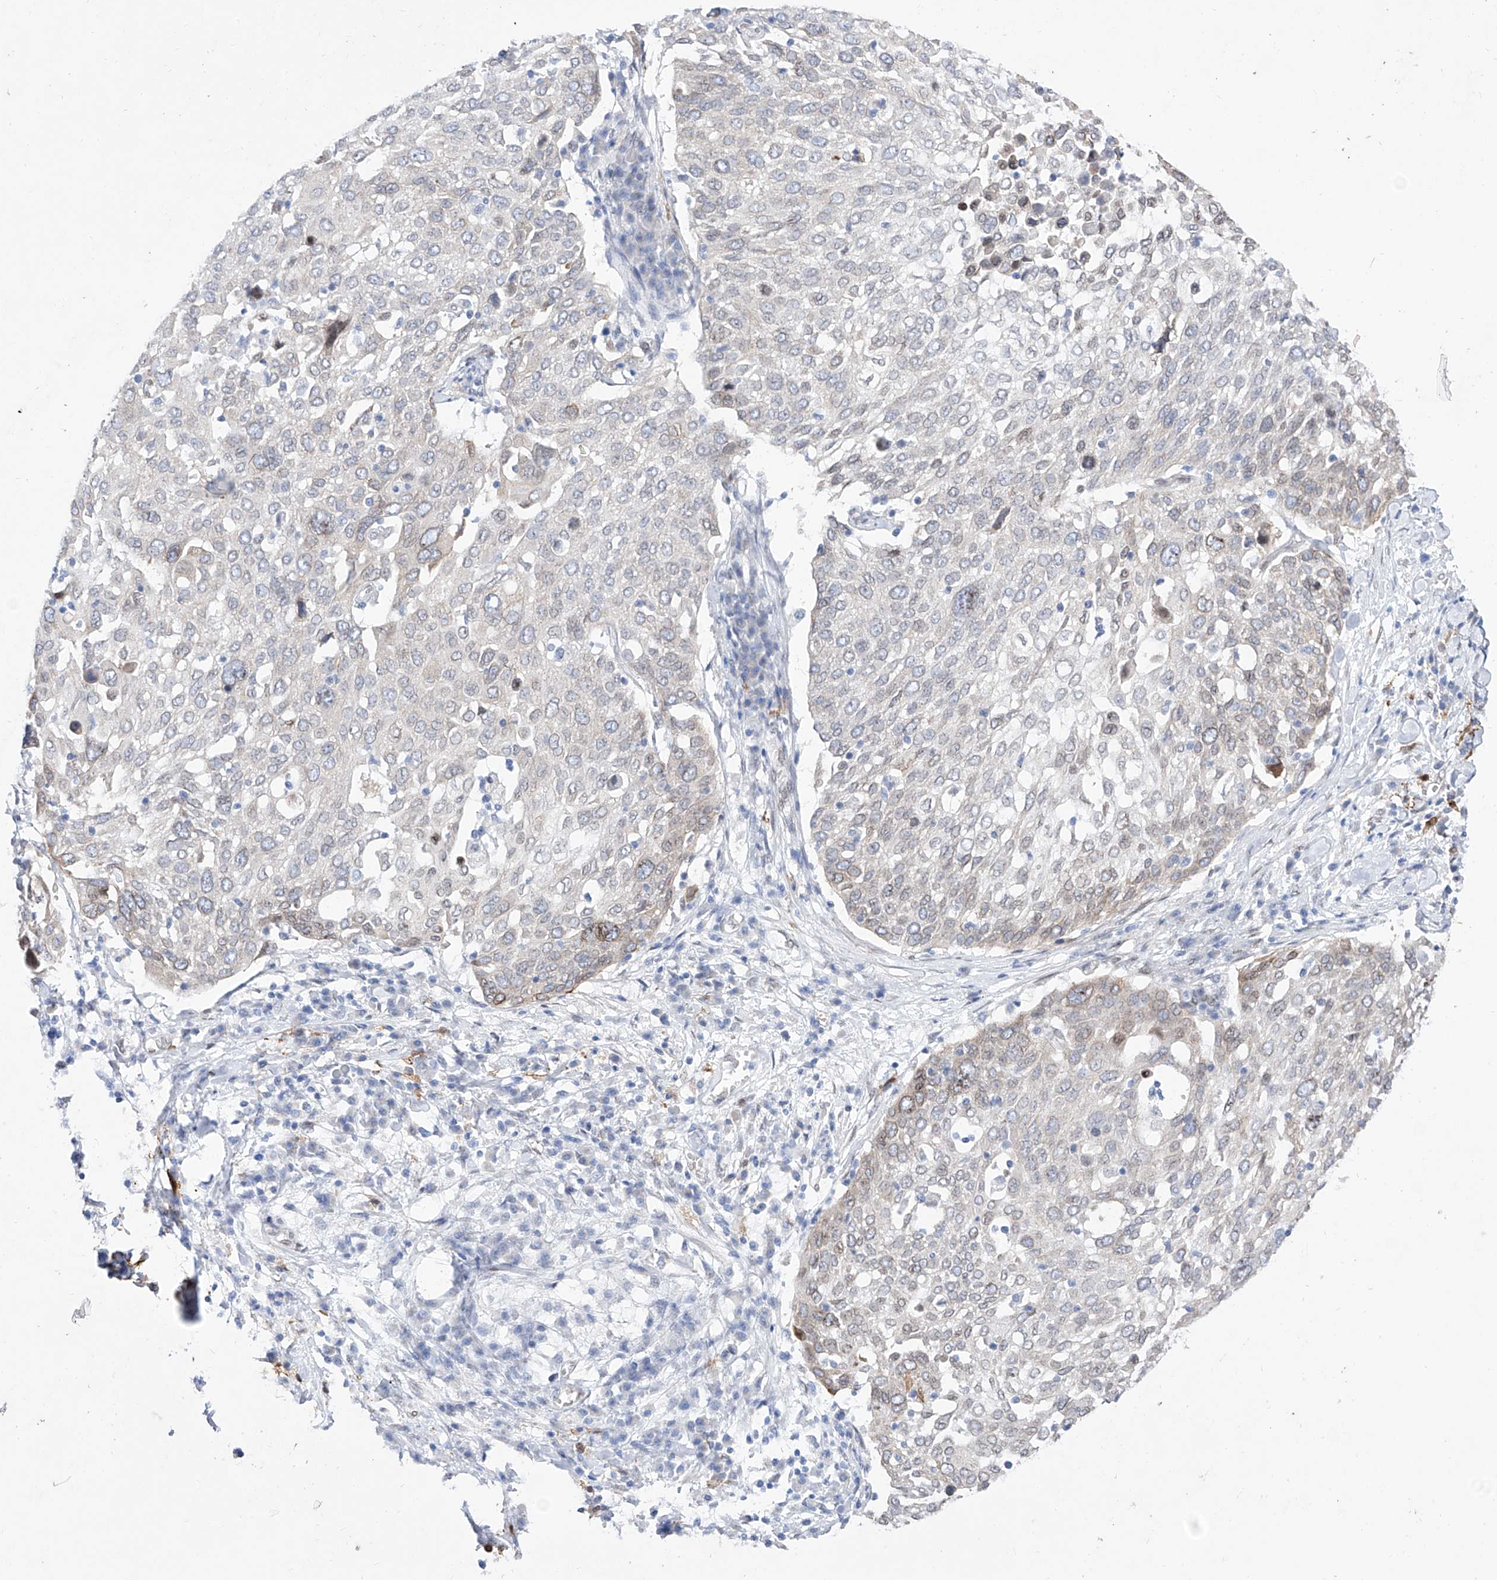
{"staining": {"intensity": "negative", "quantity": "none", "location": "none"}, "tissue": "lung cancer", "cell_type": "Tumor cells", "image_type": "cancer", "snomed": [{"axis": "morphology", "description": "Squamous cell carcinoma, NOS"}, {"axis": "topography", "description": "Lung"}], "caption": "The photomicrograph demonstrates no significant positivity in tumor cells of lung cancer.", "gene": "LCLAT1", "patient": {"sex": "male", "age": 65}}